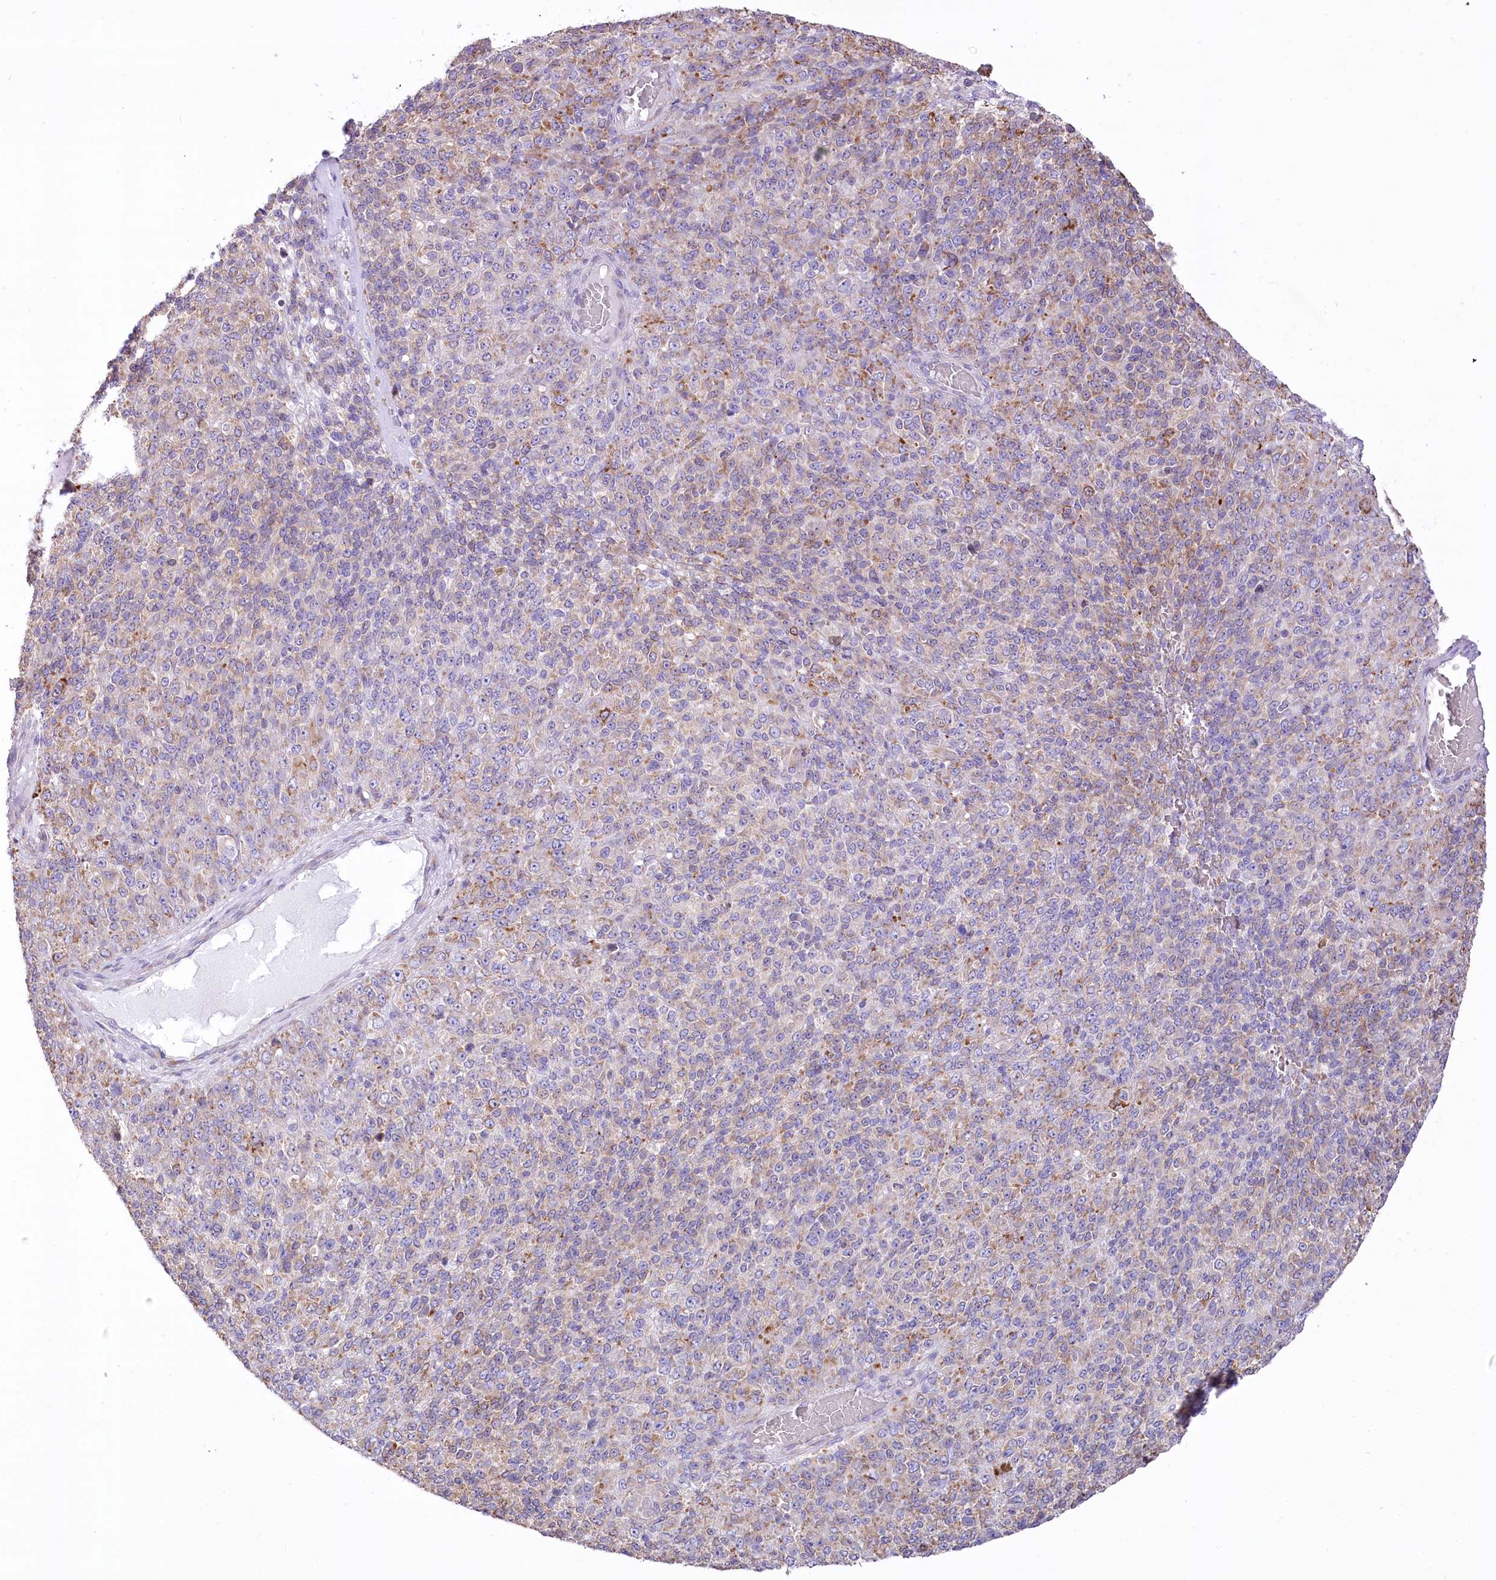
{"staining": {"intensity": "weak", "quantity": "<25%", "location": "cytoplasmic/membranous"}, "tissue": "melanoma", "cell_type": "Tumor cells", "image_type": "cancer", "snomed": [{"axis": "morphology", "description": "Malignant melanoma, Metastatic site"}, {"axis": "topography", "description": "Brain"}], "caption": "This is an immunohistochemistry histopathology image of human malignant melanoma (metastatic site). There is no positivity in tumor cells.", "gene": "STT3B", "patient": {"sex": "female", "age": 56}}